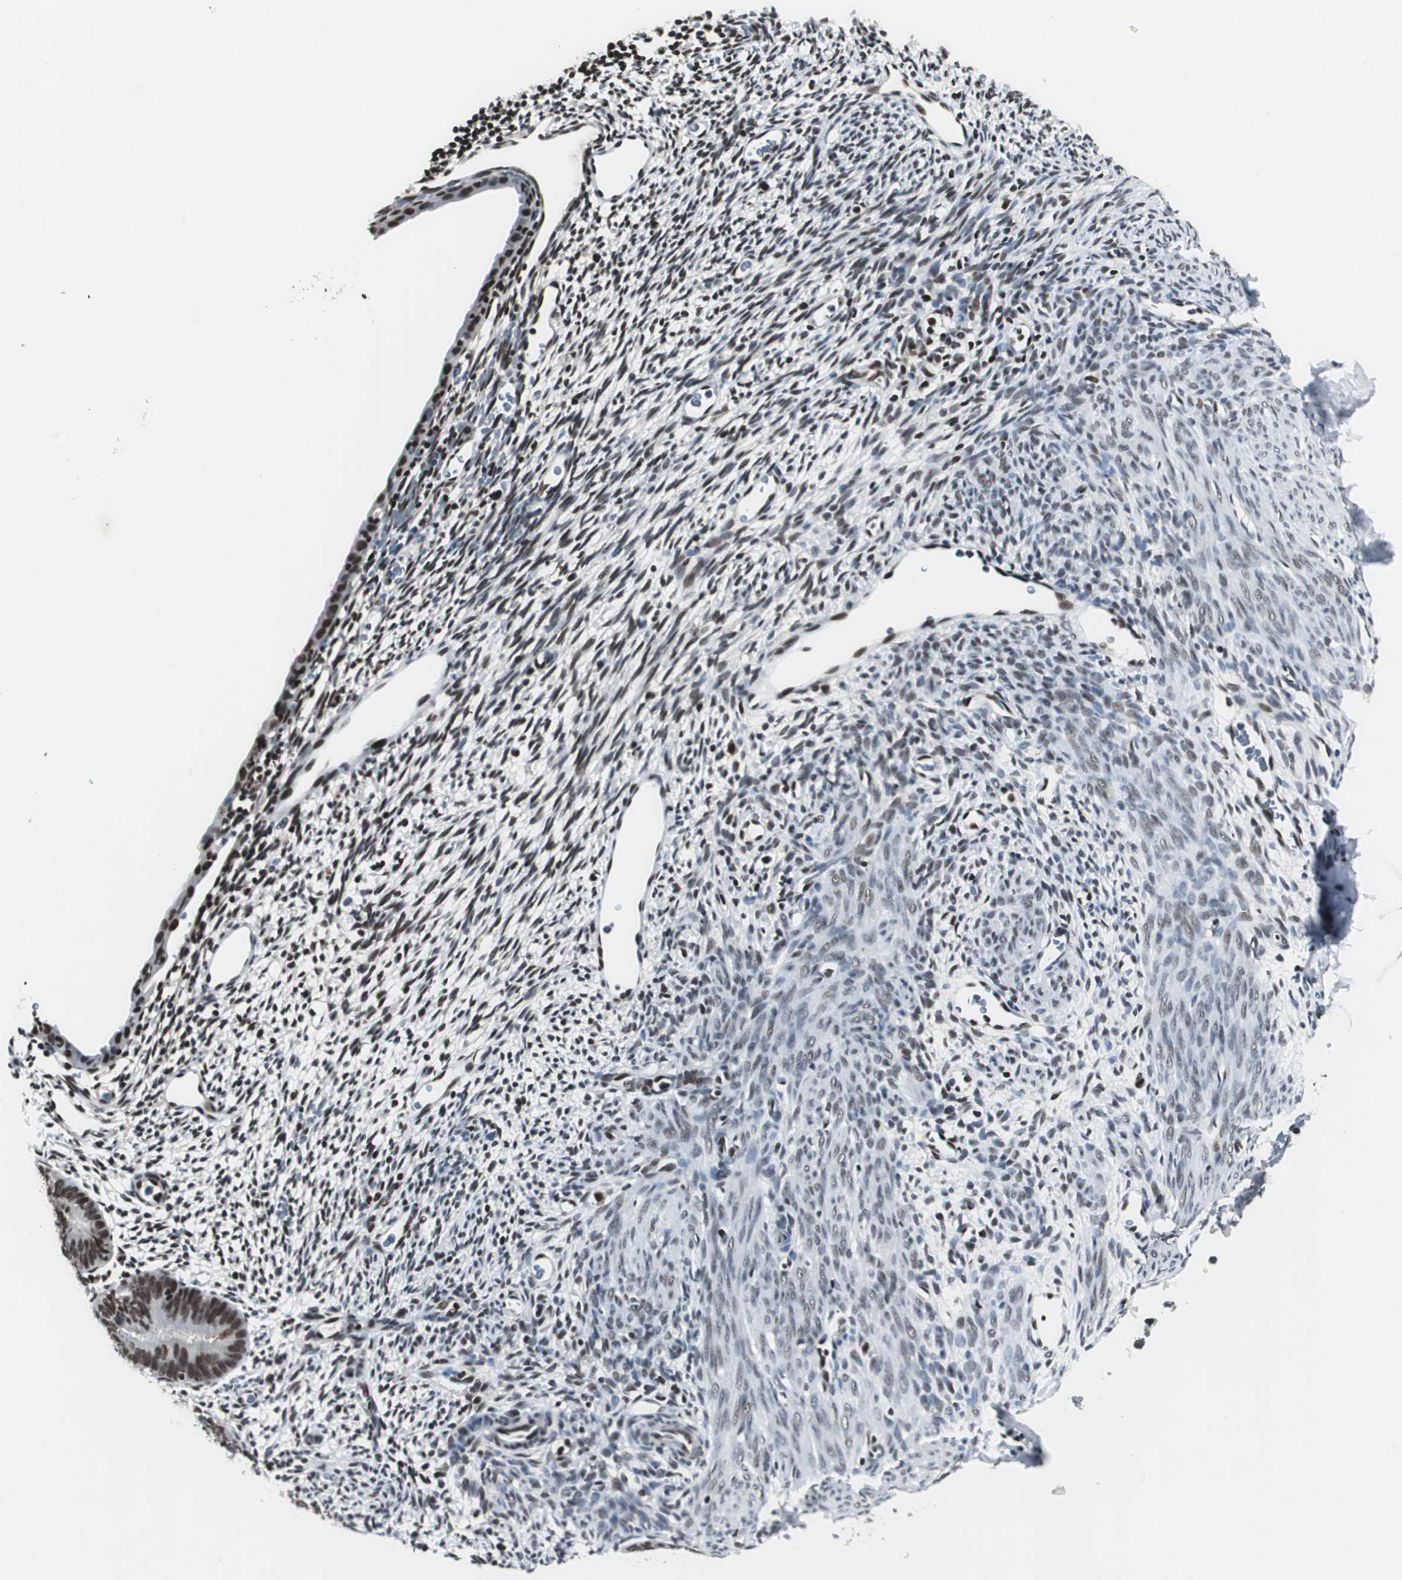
{"staining": {"intensity": "moderate", "quantity": "25%-75%", "location": "nuclear"}, "tissue": "endometrium", "cell_type": "Cells in endometrial stroma", "image_type": "normal", "snomed": [{"axis": "morphology", "description": "Normal tissue, NOS"}, {"axis": "morphology", "description": "Atrophy, NOS"}, {"axis": "topography", "description": "Uterus"}, {"axis": "topography", "description": "Endometrium"}], "caption": "The micrograph exhibits a brown stain indicating the presence of a protein in the nuclear of cells in endometrial stroma in endometrium. Using DAB (brown) and hematoxylin (blue) stains, captured at high magnification using brightfield microscopy.", "gene": "RAD9A", "patient": {"sex": "female", "age": 68}}